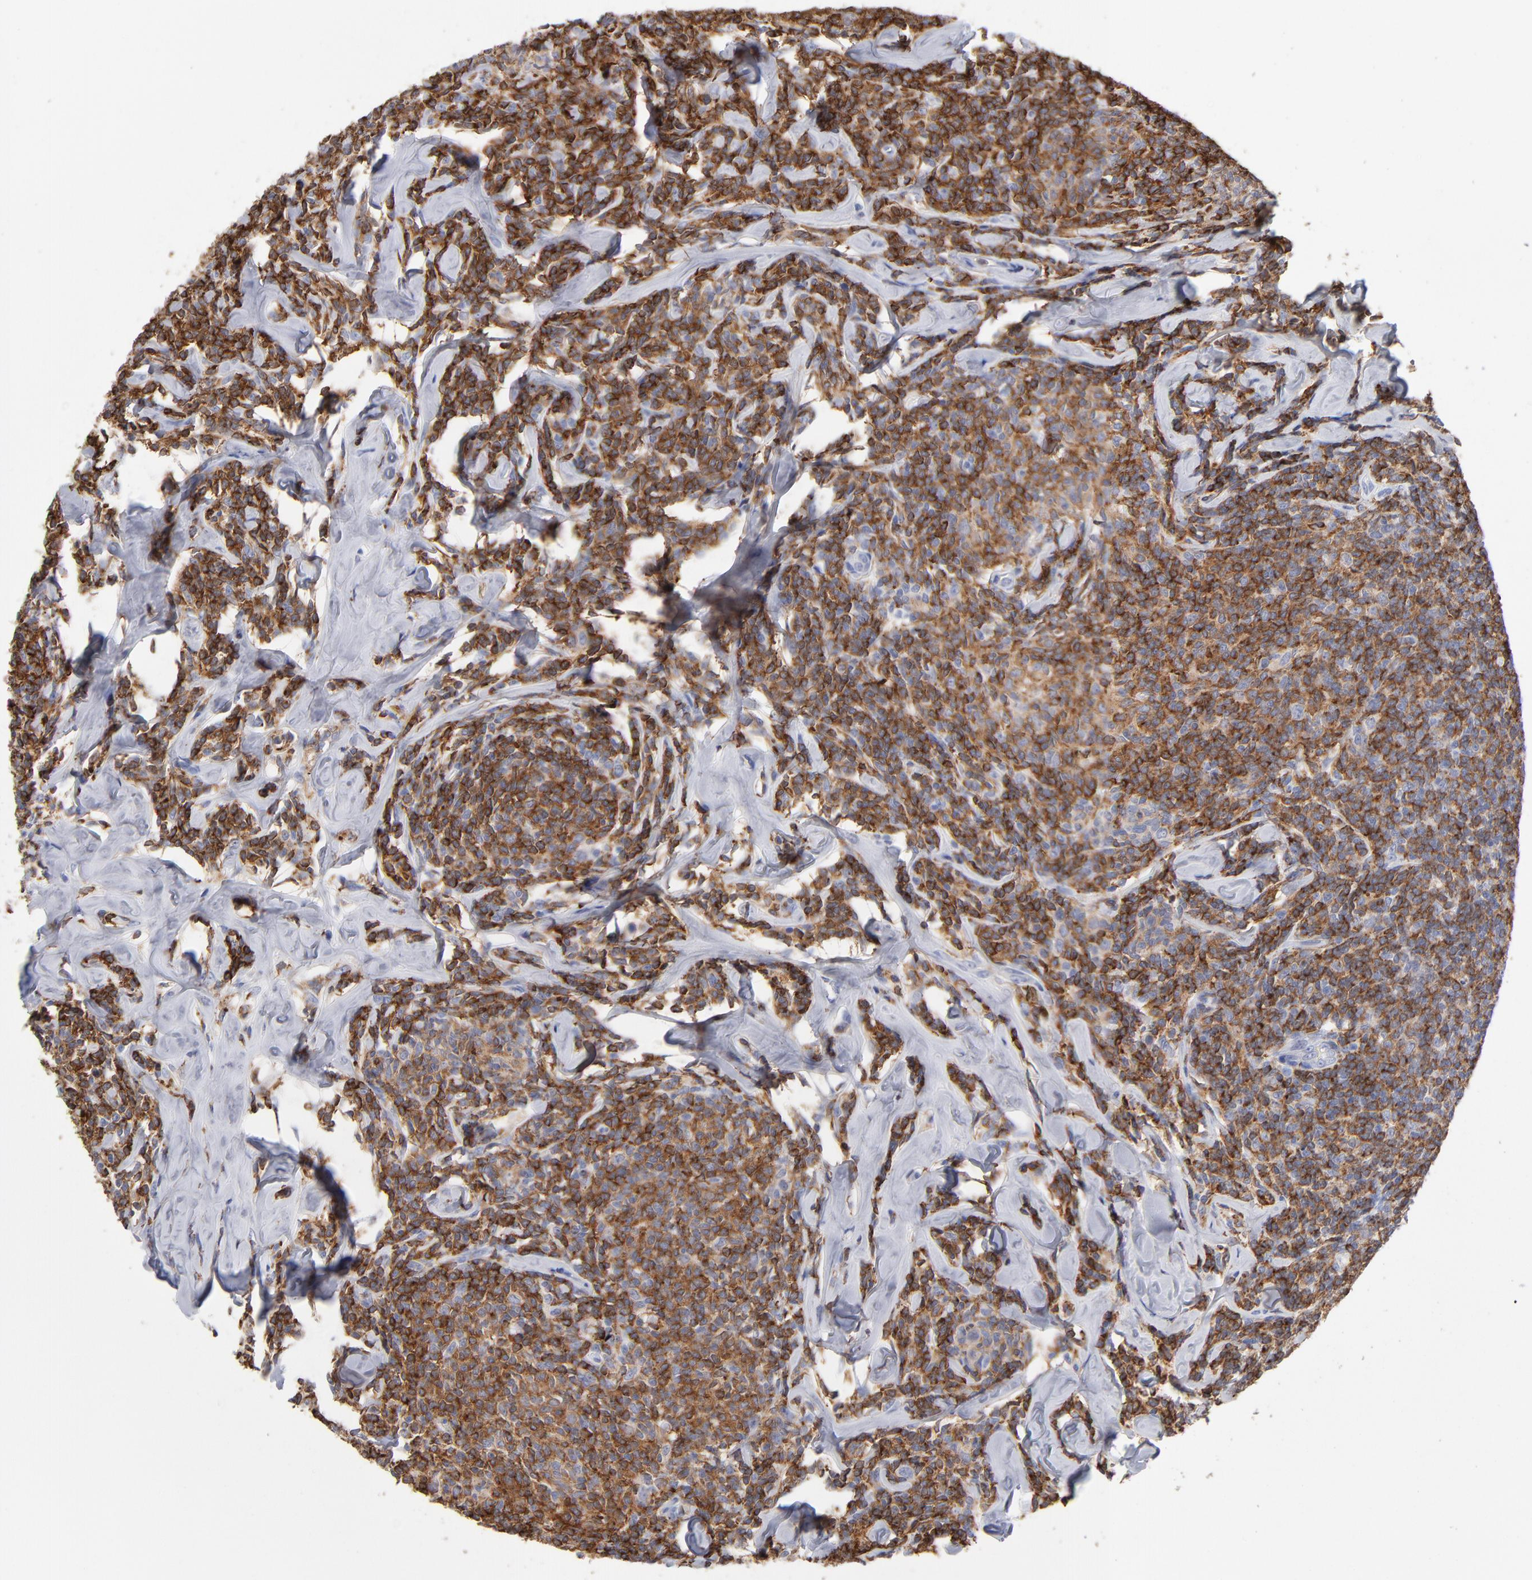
{"staining": {"intensity": "strong", "quantity": ">75%", "location": "cytoplasmic/membranous"}, "tissue": "lymphoma", "cell_type": "Tumor cells", "image_type": "cancer", "snomed": [{"axis": "morphology", "description": "Malignant lymphoma, non-Hodgkin's type, Low grade"}, {"axis": "topography", "description": "Lymph node"}], "caption": "Brown immunohistochemical staining in lymphoma displays strong cytoplasmic/membranous expression in about >75% of tumor cells.", "gene": "CD180", "patient": {"sex": "female", "age": 56}}